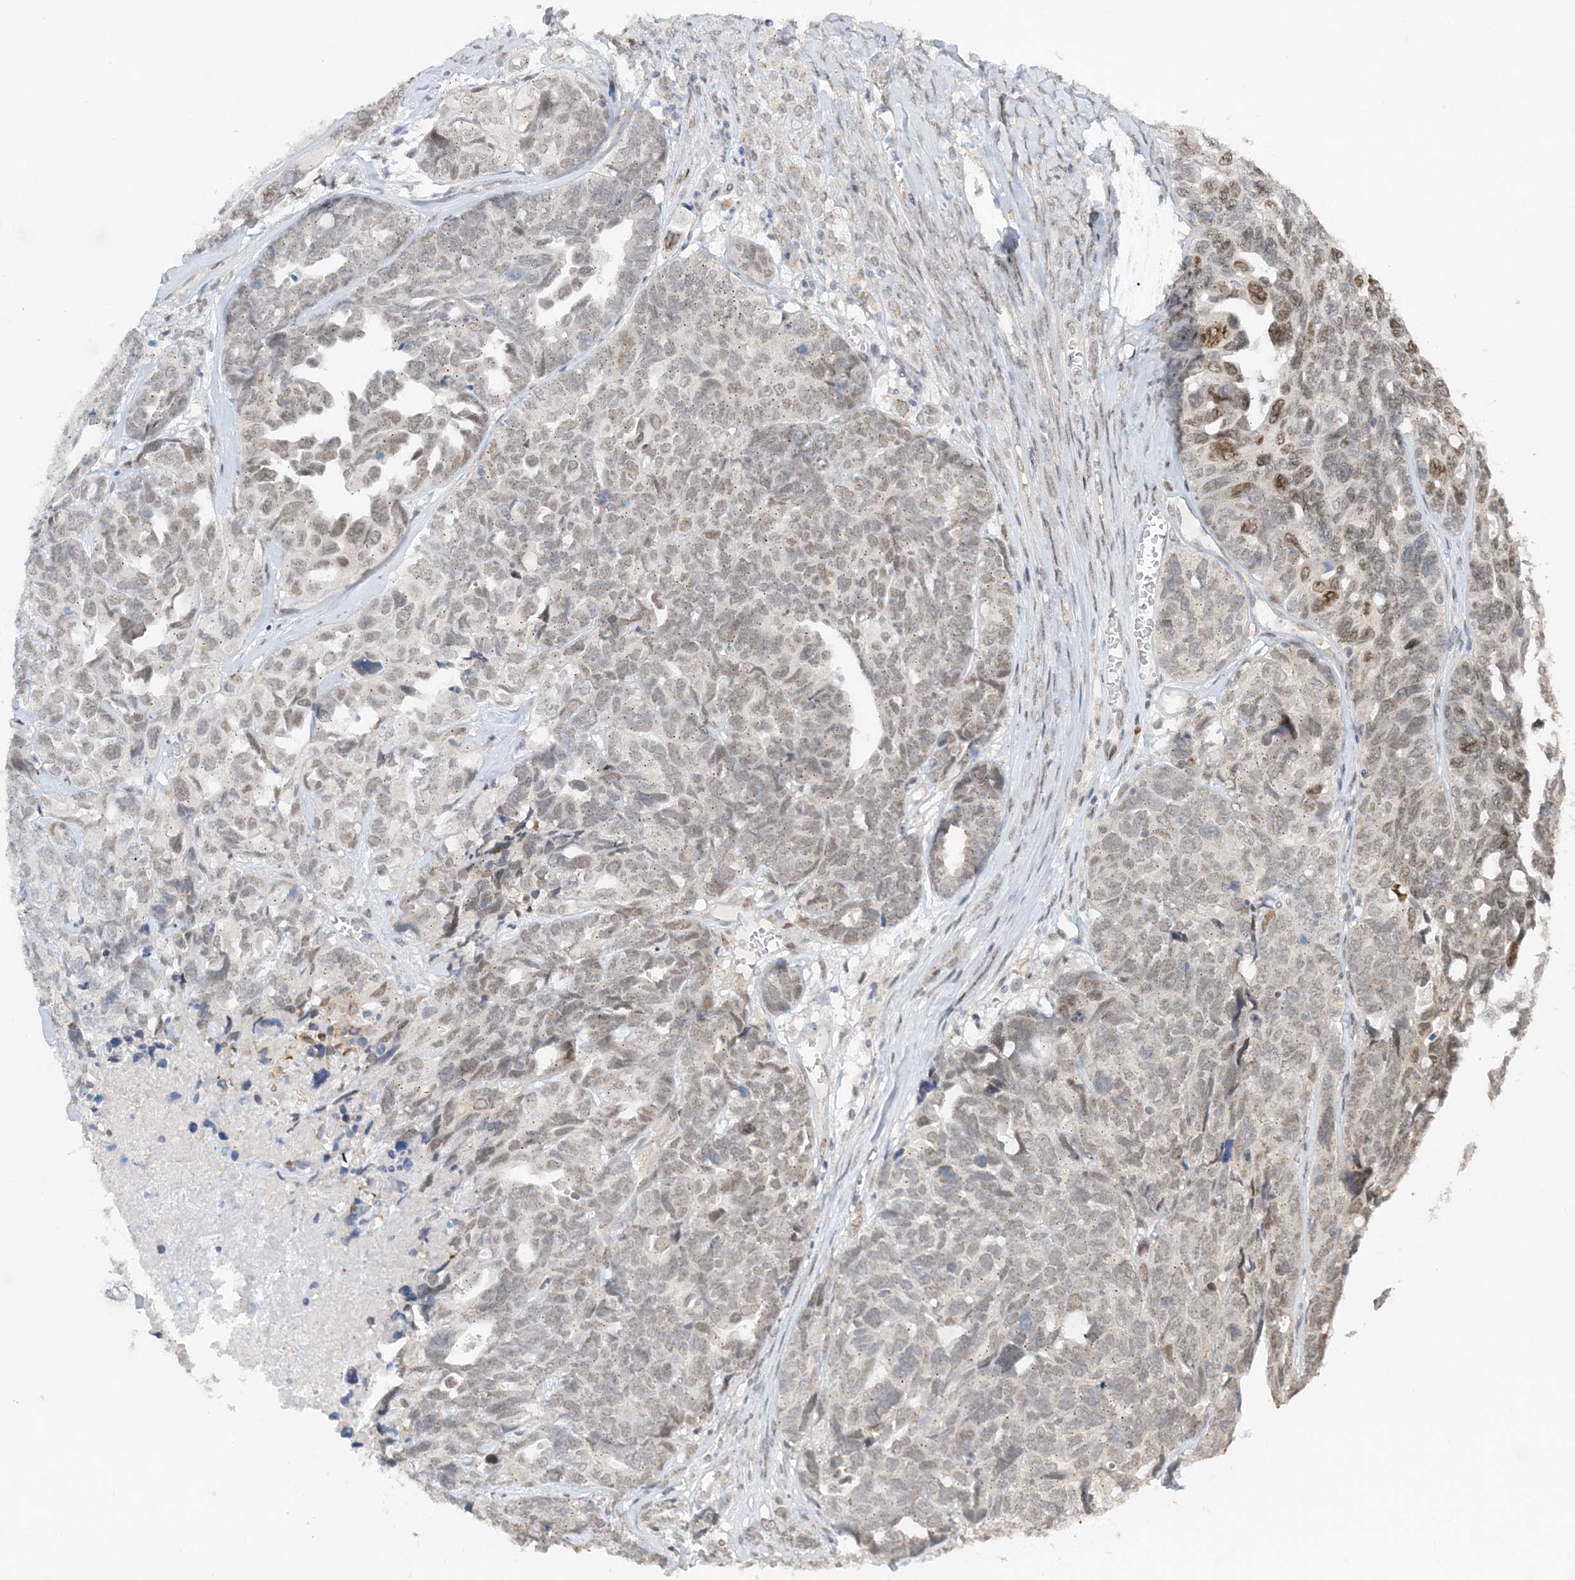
{"staining": {"intensity": "moderate", "quantity": "<25%", "location": "nuclear"}, "tissue": "ovarian cancer", "cell_type": "Tumor cells", "image_type": "cancer", "snomed": [{"axis": "morphology", "description": "Cystadenocarcinoma, serous, NOS"}, {"axis": "topography", "description": "Ovary"}], "caption": "A brown stain labels moderate nuclear staining of a protein in human ovarian cancer (serous cystadenocarcinoma) tumor cells.", "gene": "WAC", "patient": {"sex": "female", "age": 79}}